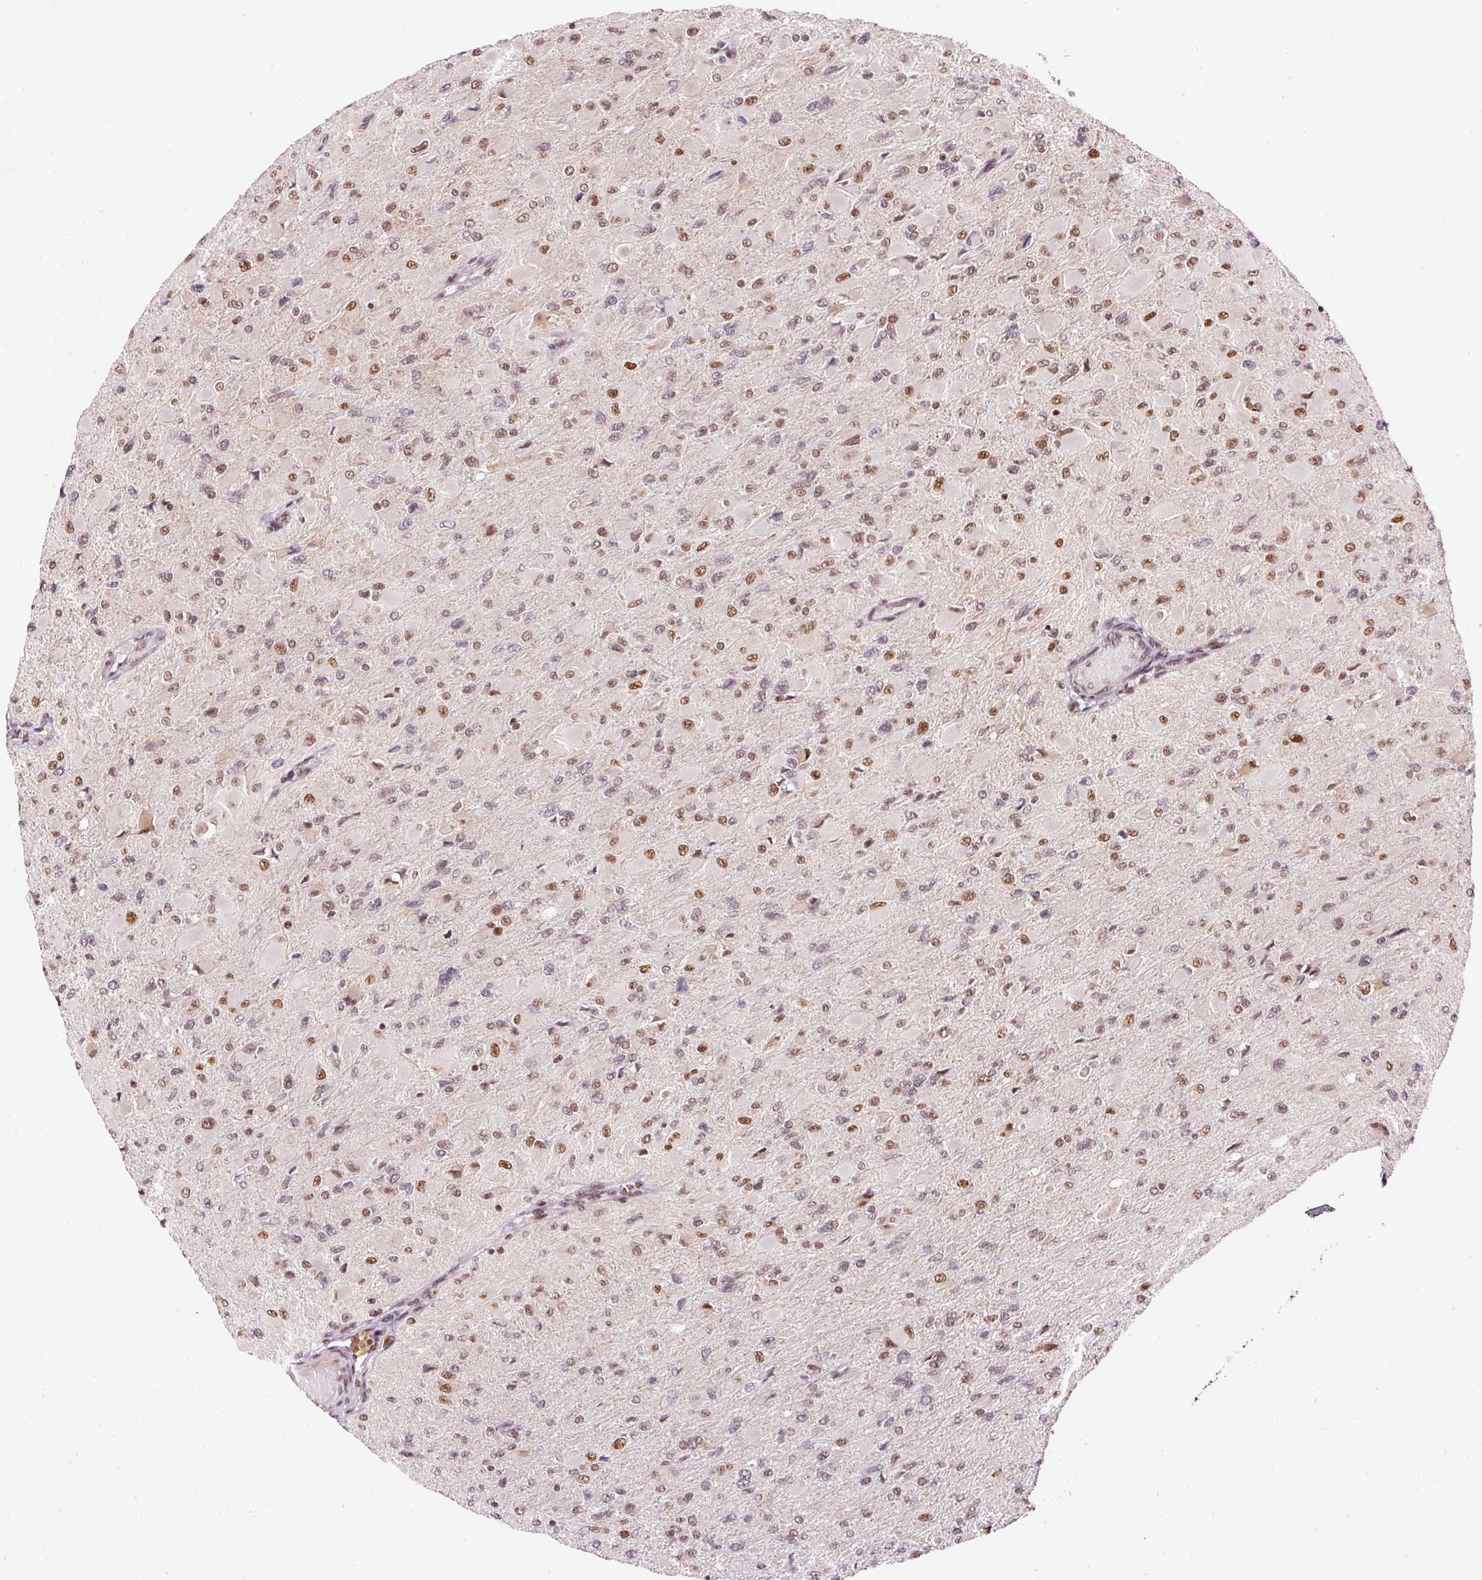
{"staining": {"intensity": "moderate", "quantity": "25%-75%", "location": "nuclear"}, "tissue": "glioma", "cell_type": "Tumor cells", "image_type": "cancer", "snomed": [{"axis": "morphology", "description": "Glioma, malignant, High grade"}, {"axis": "topography", "description": "Cerebral cortex"}], "caption": "Malignant glioma (high-grade) stained with a protein marker exhibits moderate staining in tumor cells.", "gene": "HNRNPC", "patient": {"sex": "female", "age": 36}}